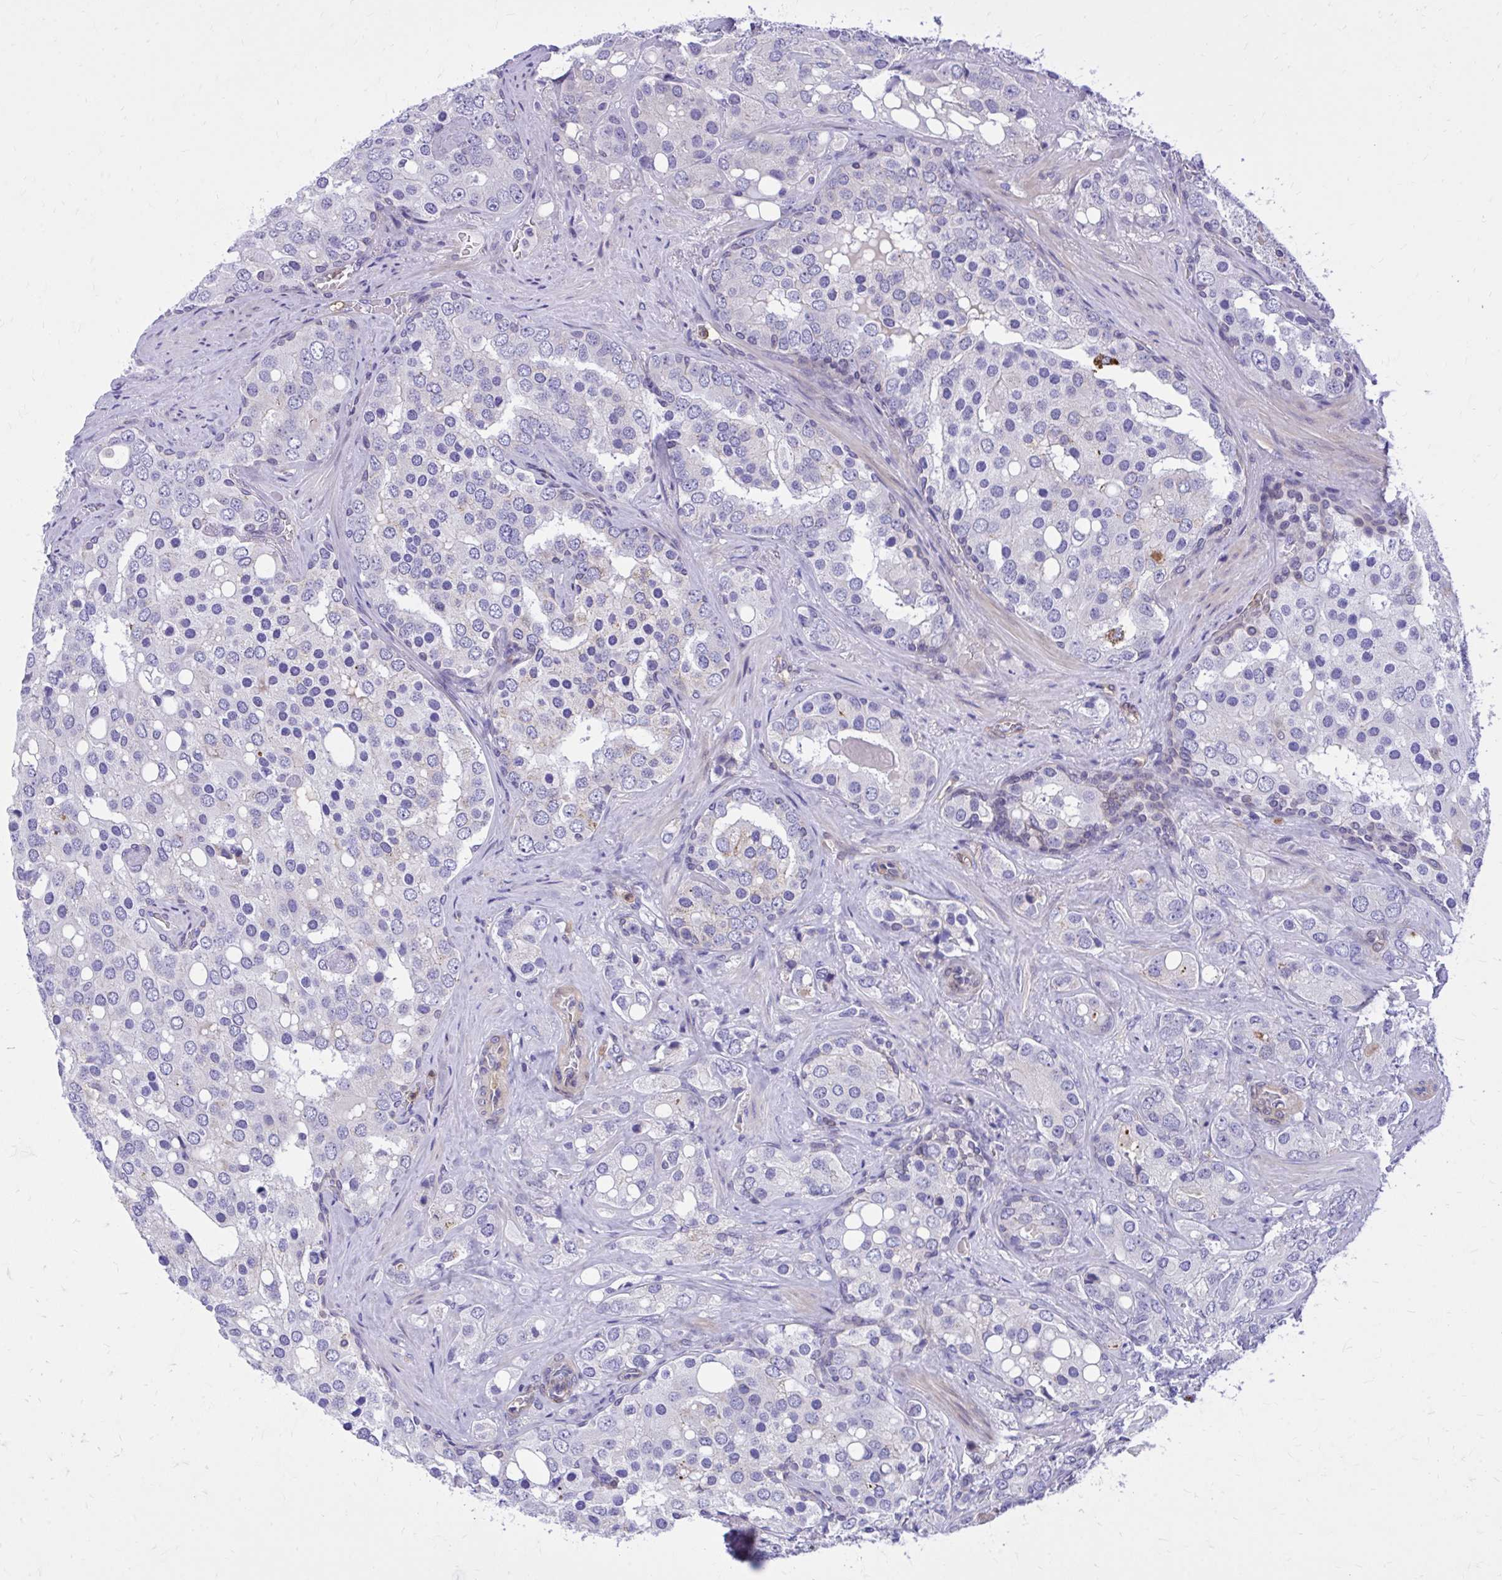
{"staining": {"intensity": "negative", "quantity": "none", "location": "none"}, "tissue": "prostate cancer", "cell_type": "Tumor cells", "image_type": "cancer", "snomed": [{"axis": "morphology", "description": "Adenocarcinoma, High grade"}, {"axis": "topography", "description": "Prostate"}], "caption": "An immunohistochemistry photomicrograph of prostate cancer (high-grade adenocarcinoma) is shown. There is no staining in tumor cells of prostate cancer (high-grade adenocarcinoma). Nuclei are stained in blue.", "gene": "ADAMTSL1", "patient": {"sex": "male", "age": 67}}